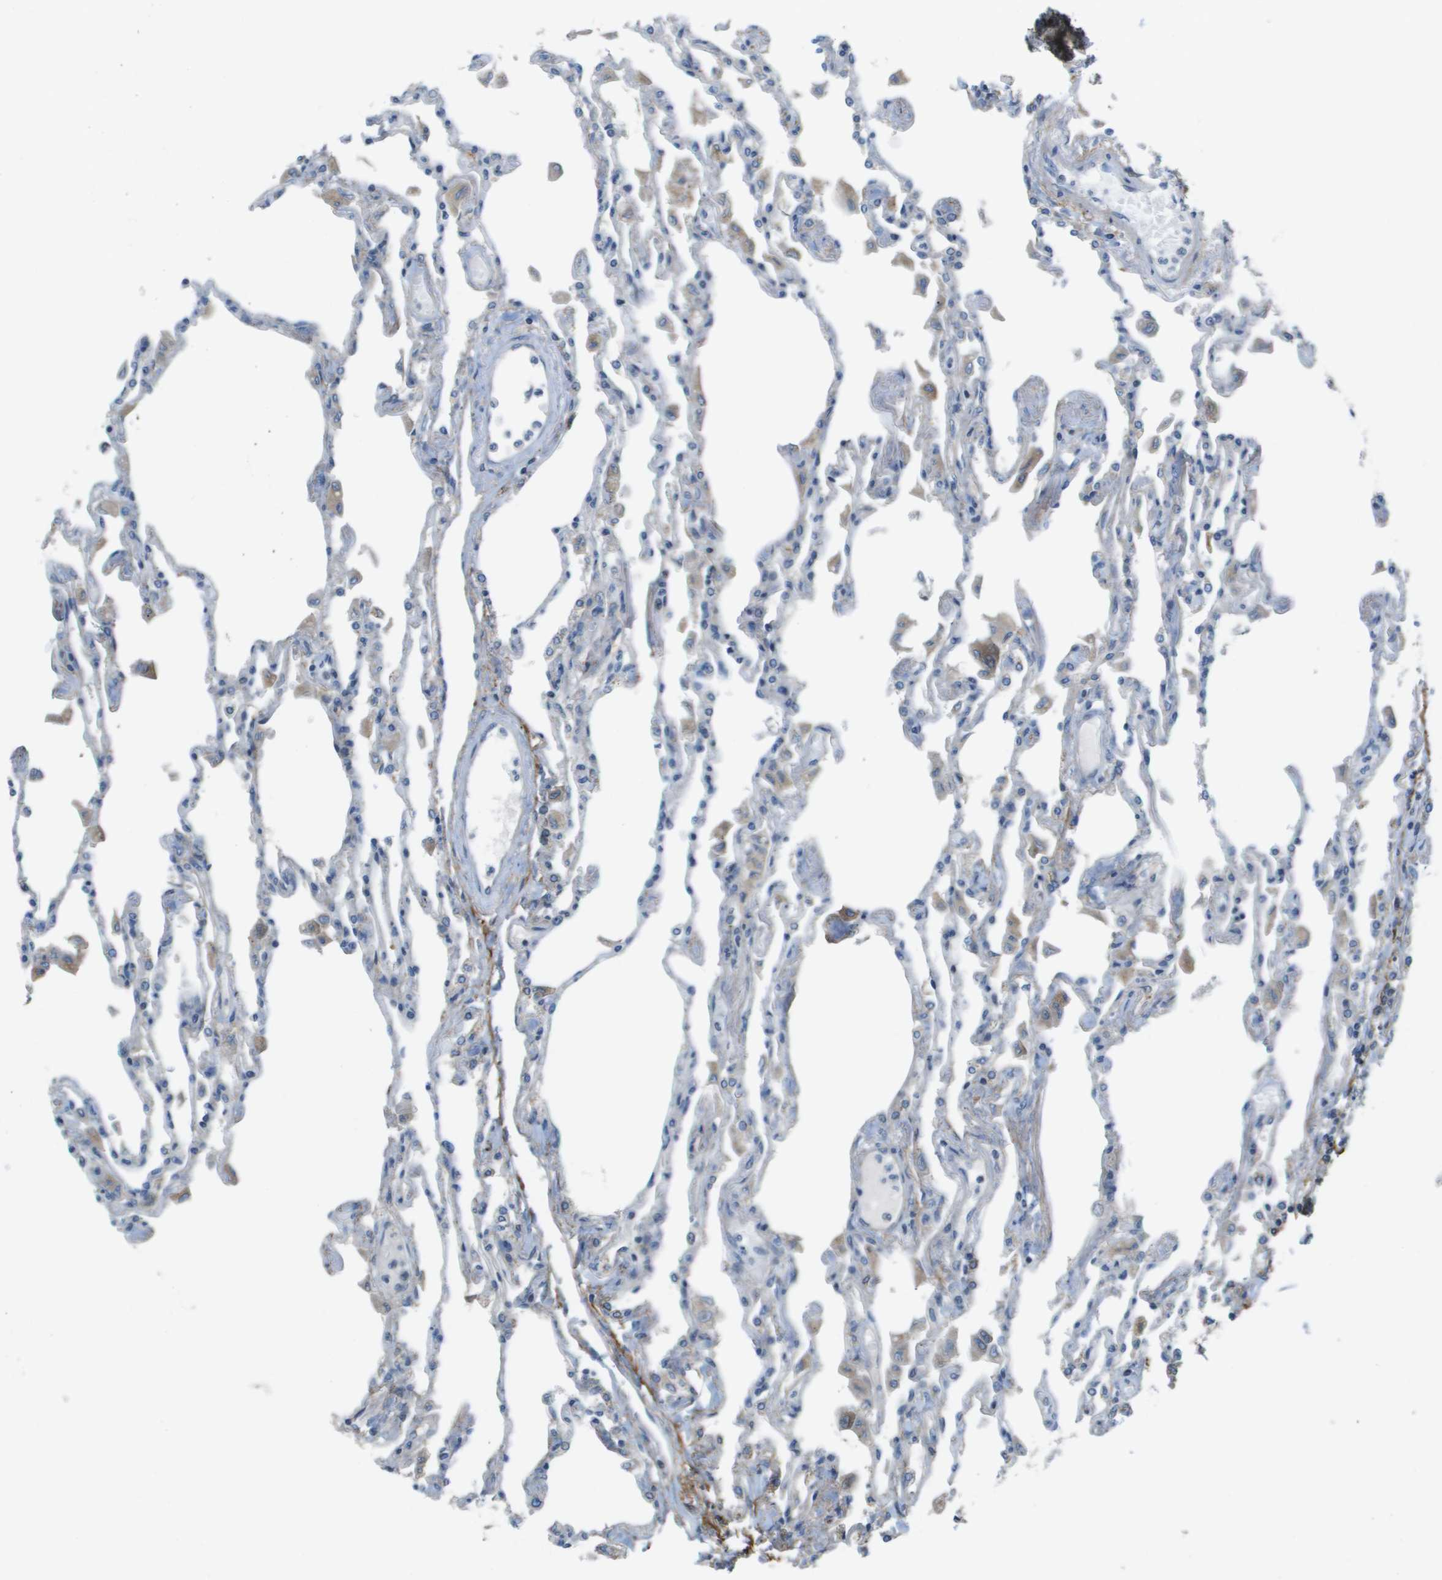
{"staining": {"intensity": "negative", "quantity": "none", "location": "none"}, "tissue": "lung", "cell_type": "Alveolar cells", "image_type": "normal", "snomed": [{"axis": "morphology", "description": "Normal tissue, NOS"}, {"axis": "topography", "description": "Bronchus"}, {"axis": "topography", "description": "Lung"}], "caption": "Immunohistochemical staining of normal human lung displays no significant positivity in alveolar cells.", "gene": "GALNT6", "patient": {"sex": "female", "age": 49}}